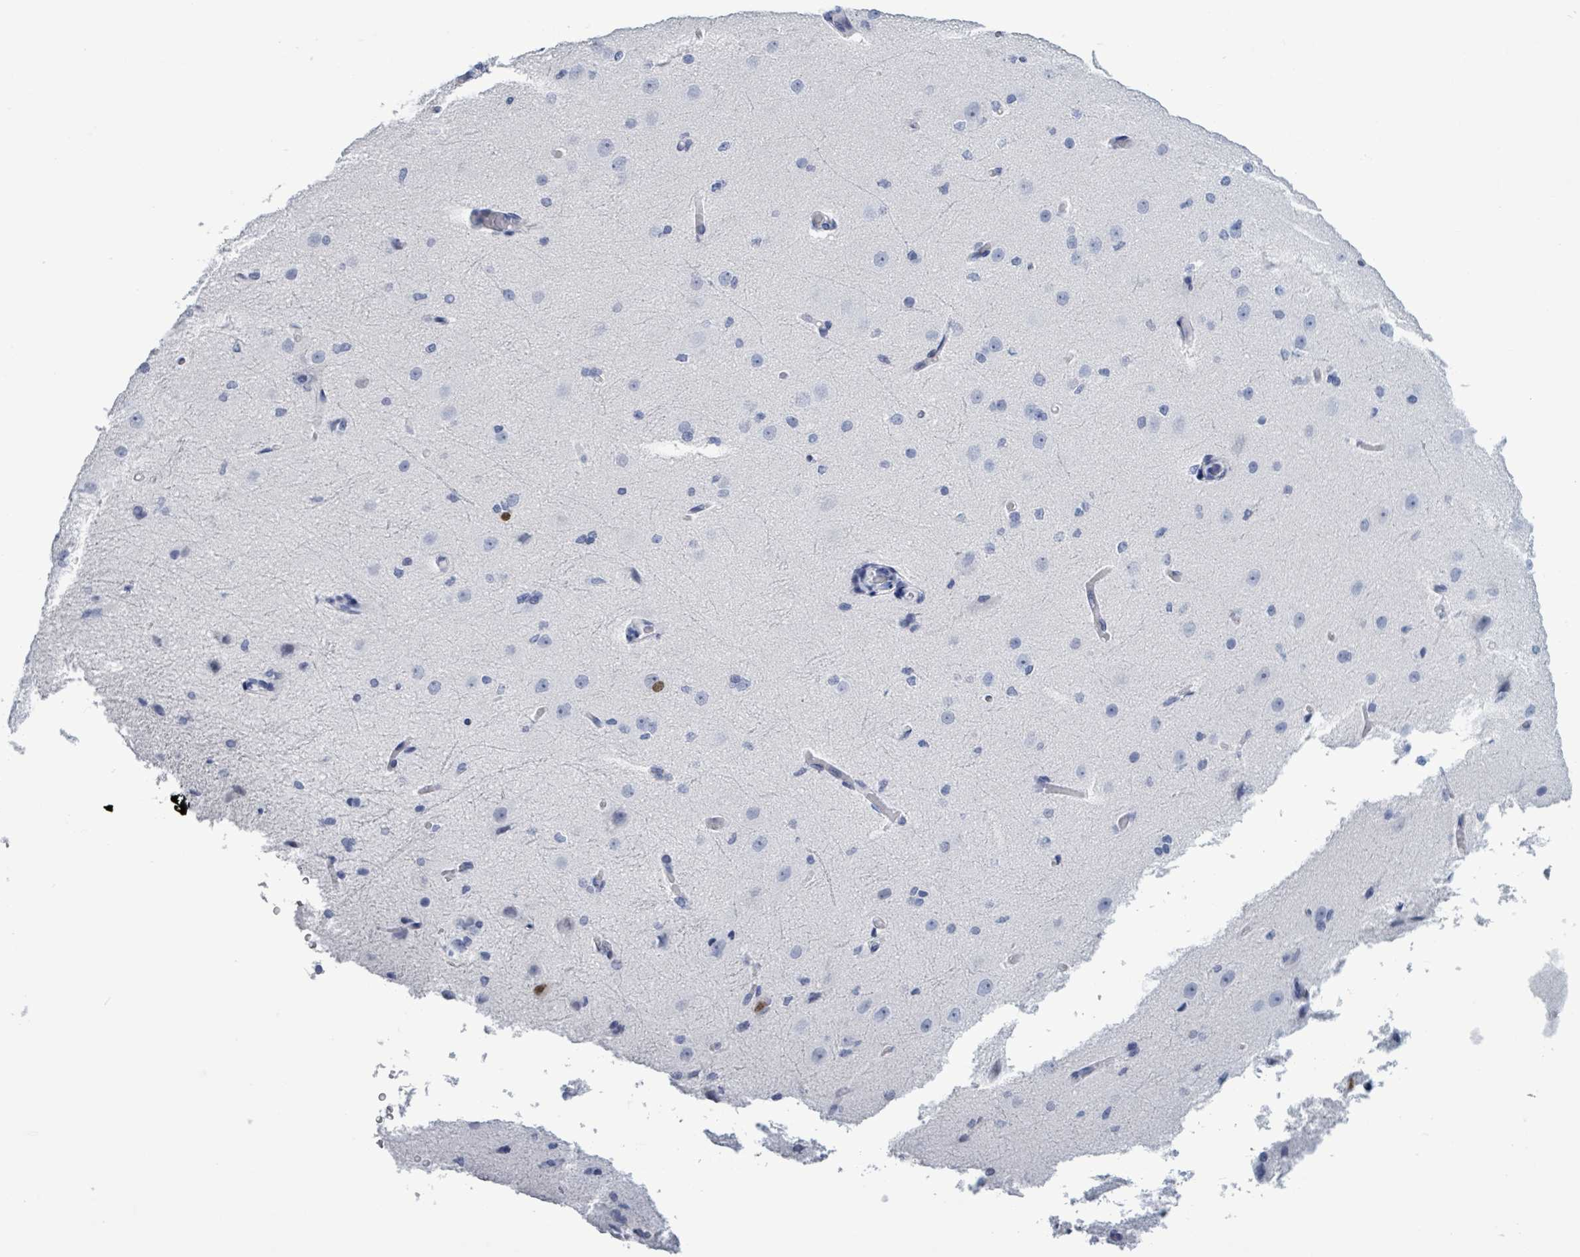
{"staining": {"intensity": "negative", "quantity": "none", "location": "none"}, "tissue": "cerebral cortex", "cell_type": "Endothelial cells", "image_type": "normal", "snomed": [{"axis": "morphology", "description": "Normal tissue, NOS"}, {"axis": "morphology", "description": "Inflammation, NOS"}, {"axis": "topography", "description": "Cerebral cortex"}], "caption": "Immunohistochemical staining of normal cerebral cortex shows no significant positivity in endothelial cells.", "gene": "NKX2", "patient": {"sex": "male", "age": 6}}